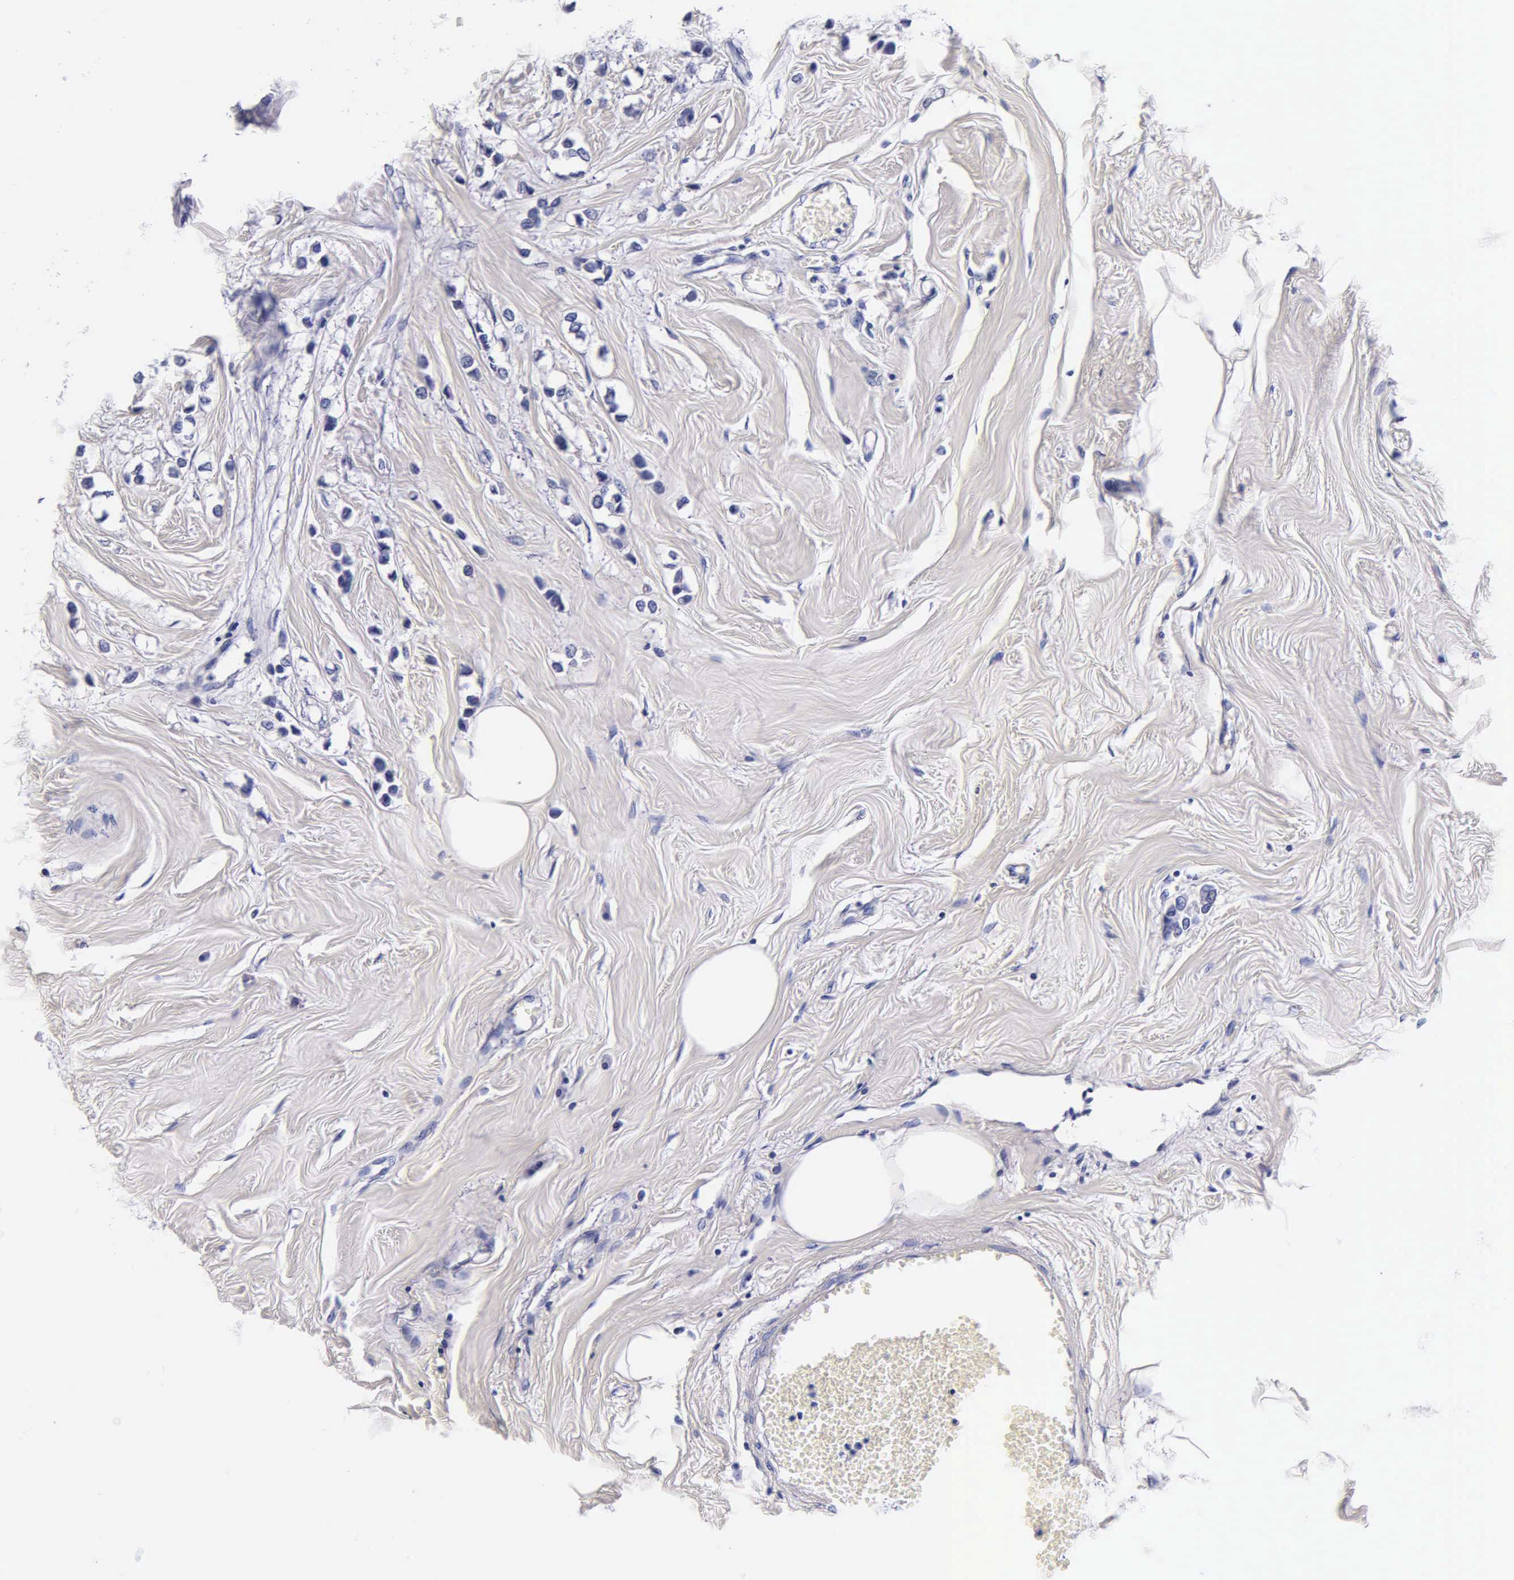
{"staining": {"intensity": "negative", "quantity": "none", "location": "none"}, "tissue": "breast cancer", "cell_type": "Tumor cells", "image_type": "cancer", "snomed": [{"axis": "morphology", "description": "Lobular carcinoma"}, {"axis": "topography", "description": "Breast"}], "caption": "This is a micrograph of IHC staining of breast cancer, which shows no expression in tumor cells.", "gene": "IAPP", "patient": {"sex": "female", "age": 51}}